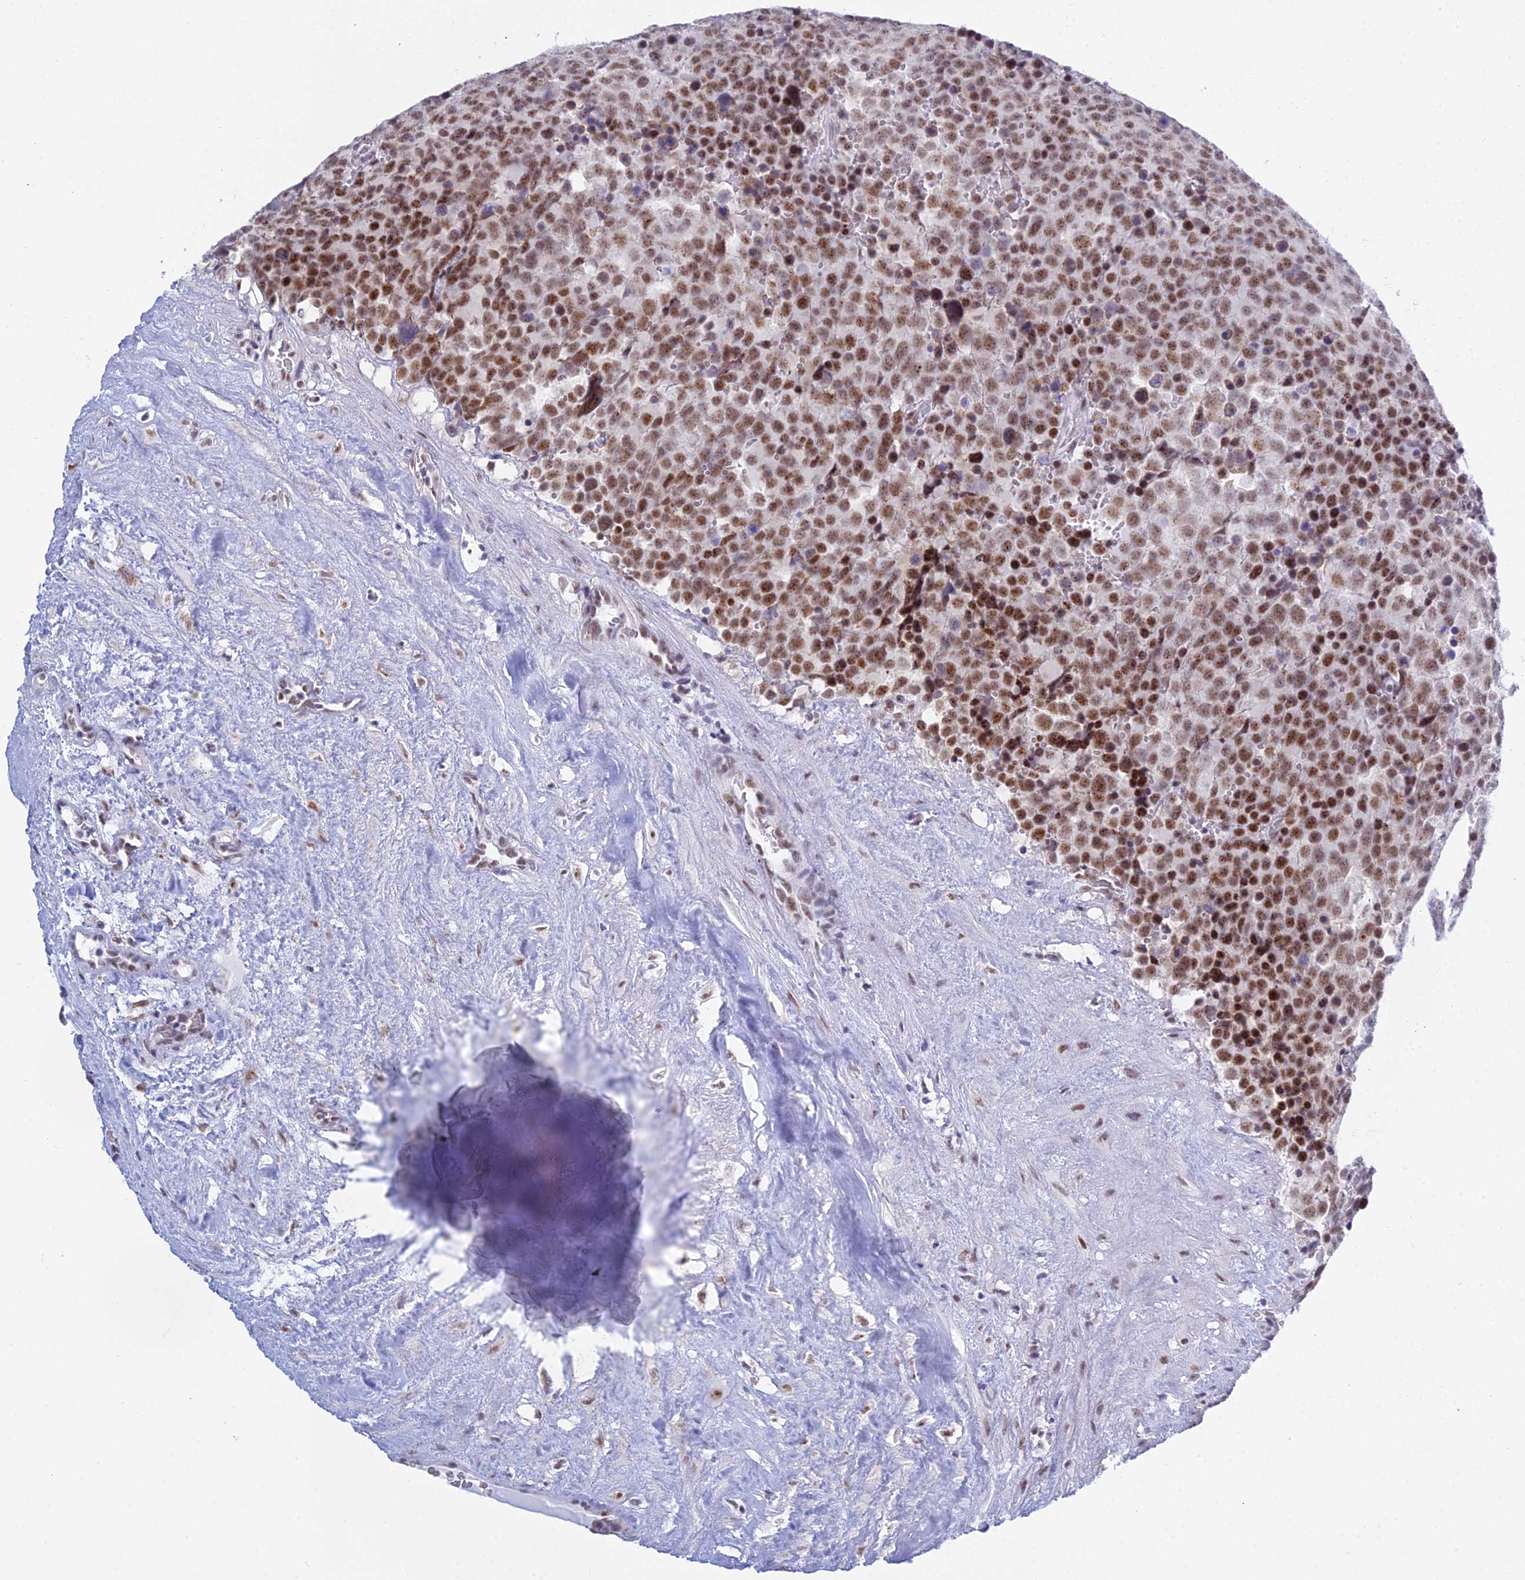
{"staining": {"intensity": "strong", "quantity": ">75%", "location": "nuclear"}, "tissue": "testis cancer", "cell_type": "Tumor cells", "image_type": "cancer", "snomed": [{"axis": "morphology", "description": "Seminoma, NOS"}, {"axis": "topography", "description": "Testis"}], "caption": "Human seminoma (testis) stained with a brown dye reveals strong nuclear positive positivity in about >75% of tumor cells.", "gene": "KLF14", "patient": {"sex": "male", "age": 71}}